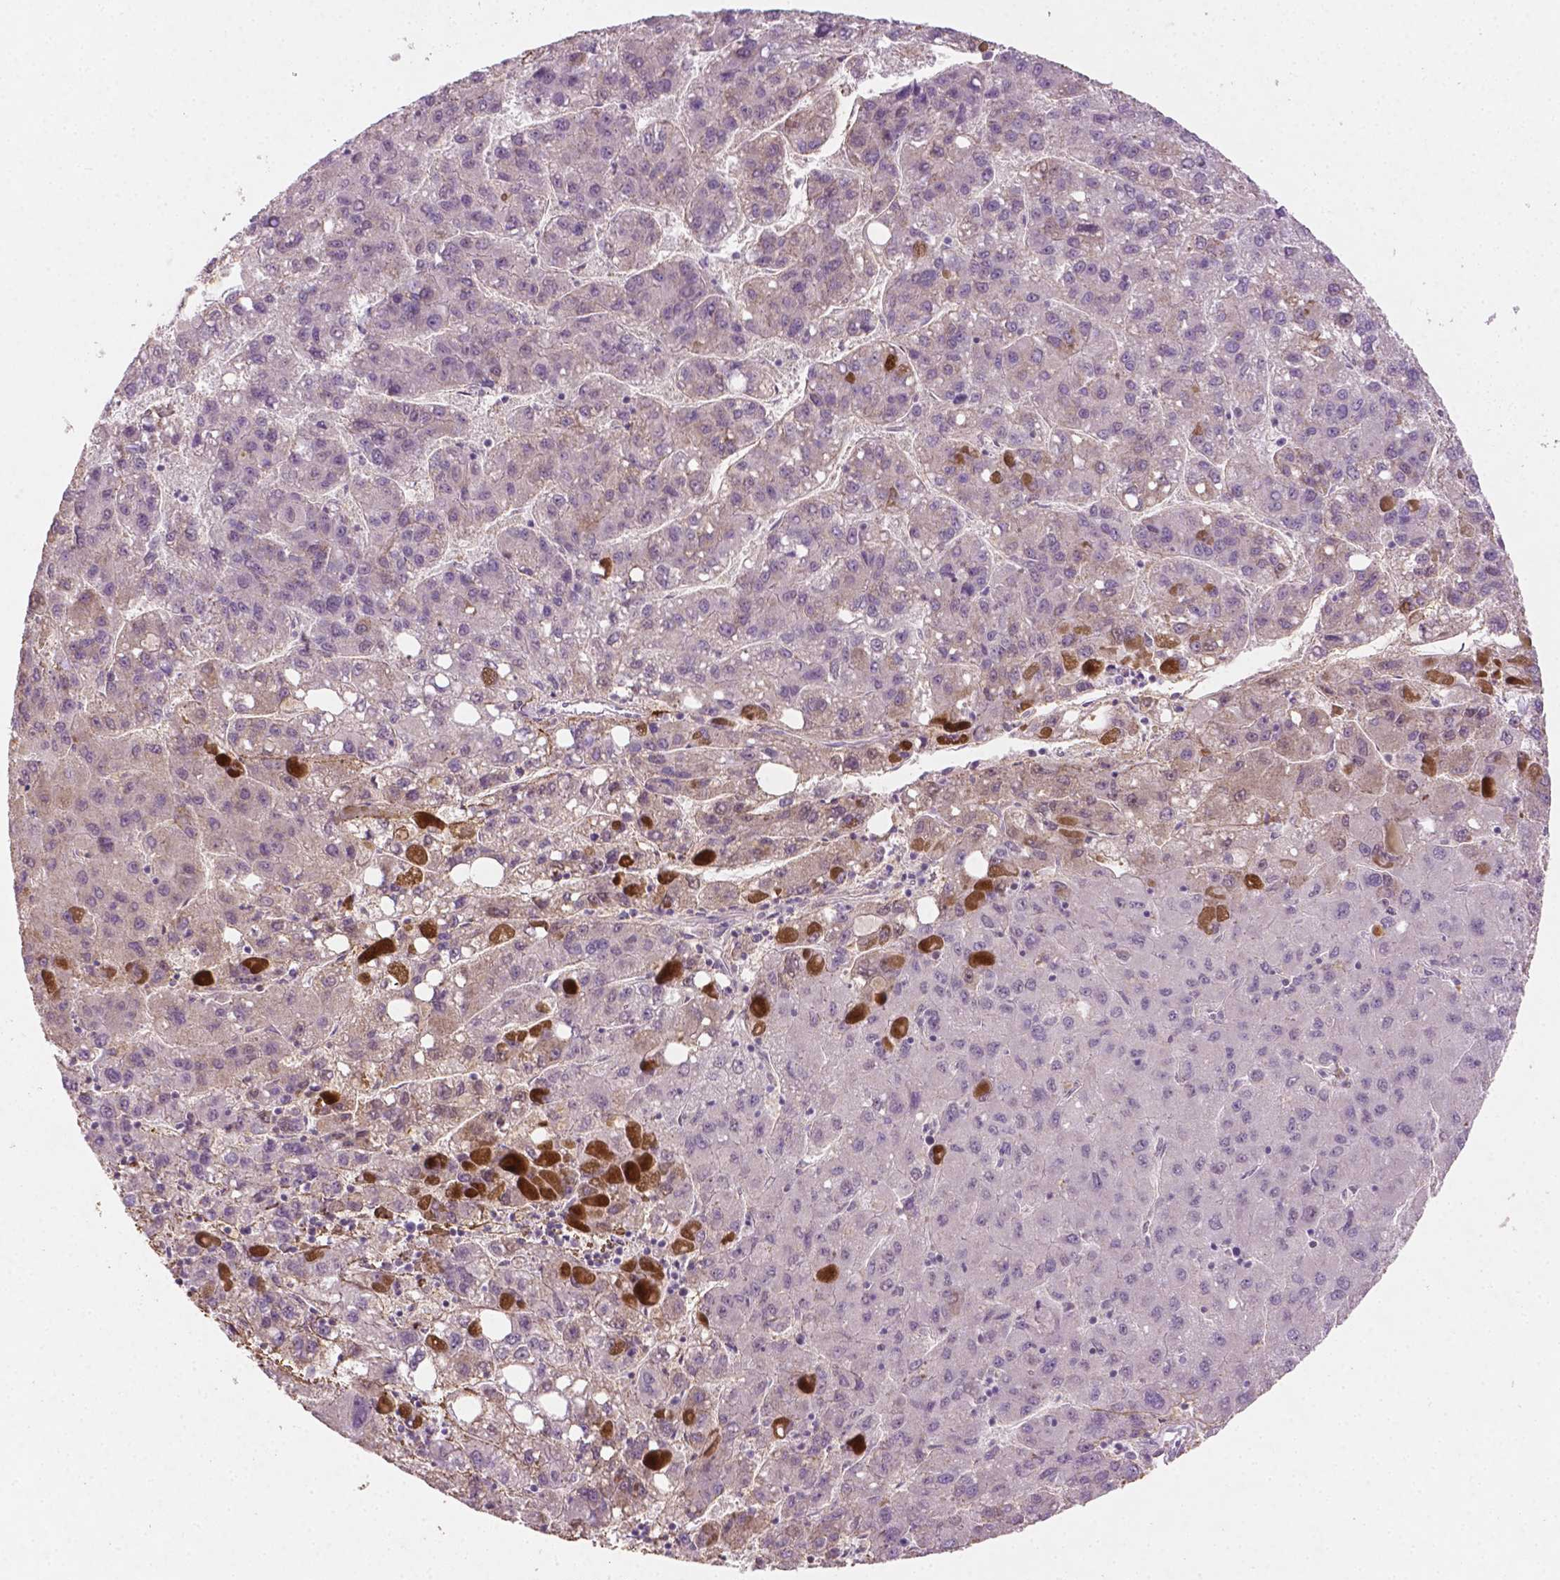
{"staining": {"intensity": "negative", "quantity": "none", "location": "none"}, "tissue": "liver cancer", "cell_type": "Tumor cells", "image_type": "cancer", "snomed": [{"axis": "morphology", "description": "Carcinoma, Hepatocellular, NOS"}, {"axis": "topography", "description": "Liver"}], "caption": "Tumor cells are negative for protein expression in human liver cancer (hepatocellular carcinoma).", "gene": "DLG2", "patient": {"sex": "female", "age": 82}}